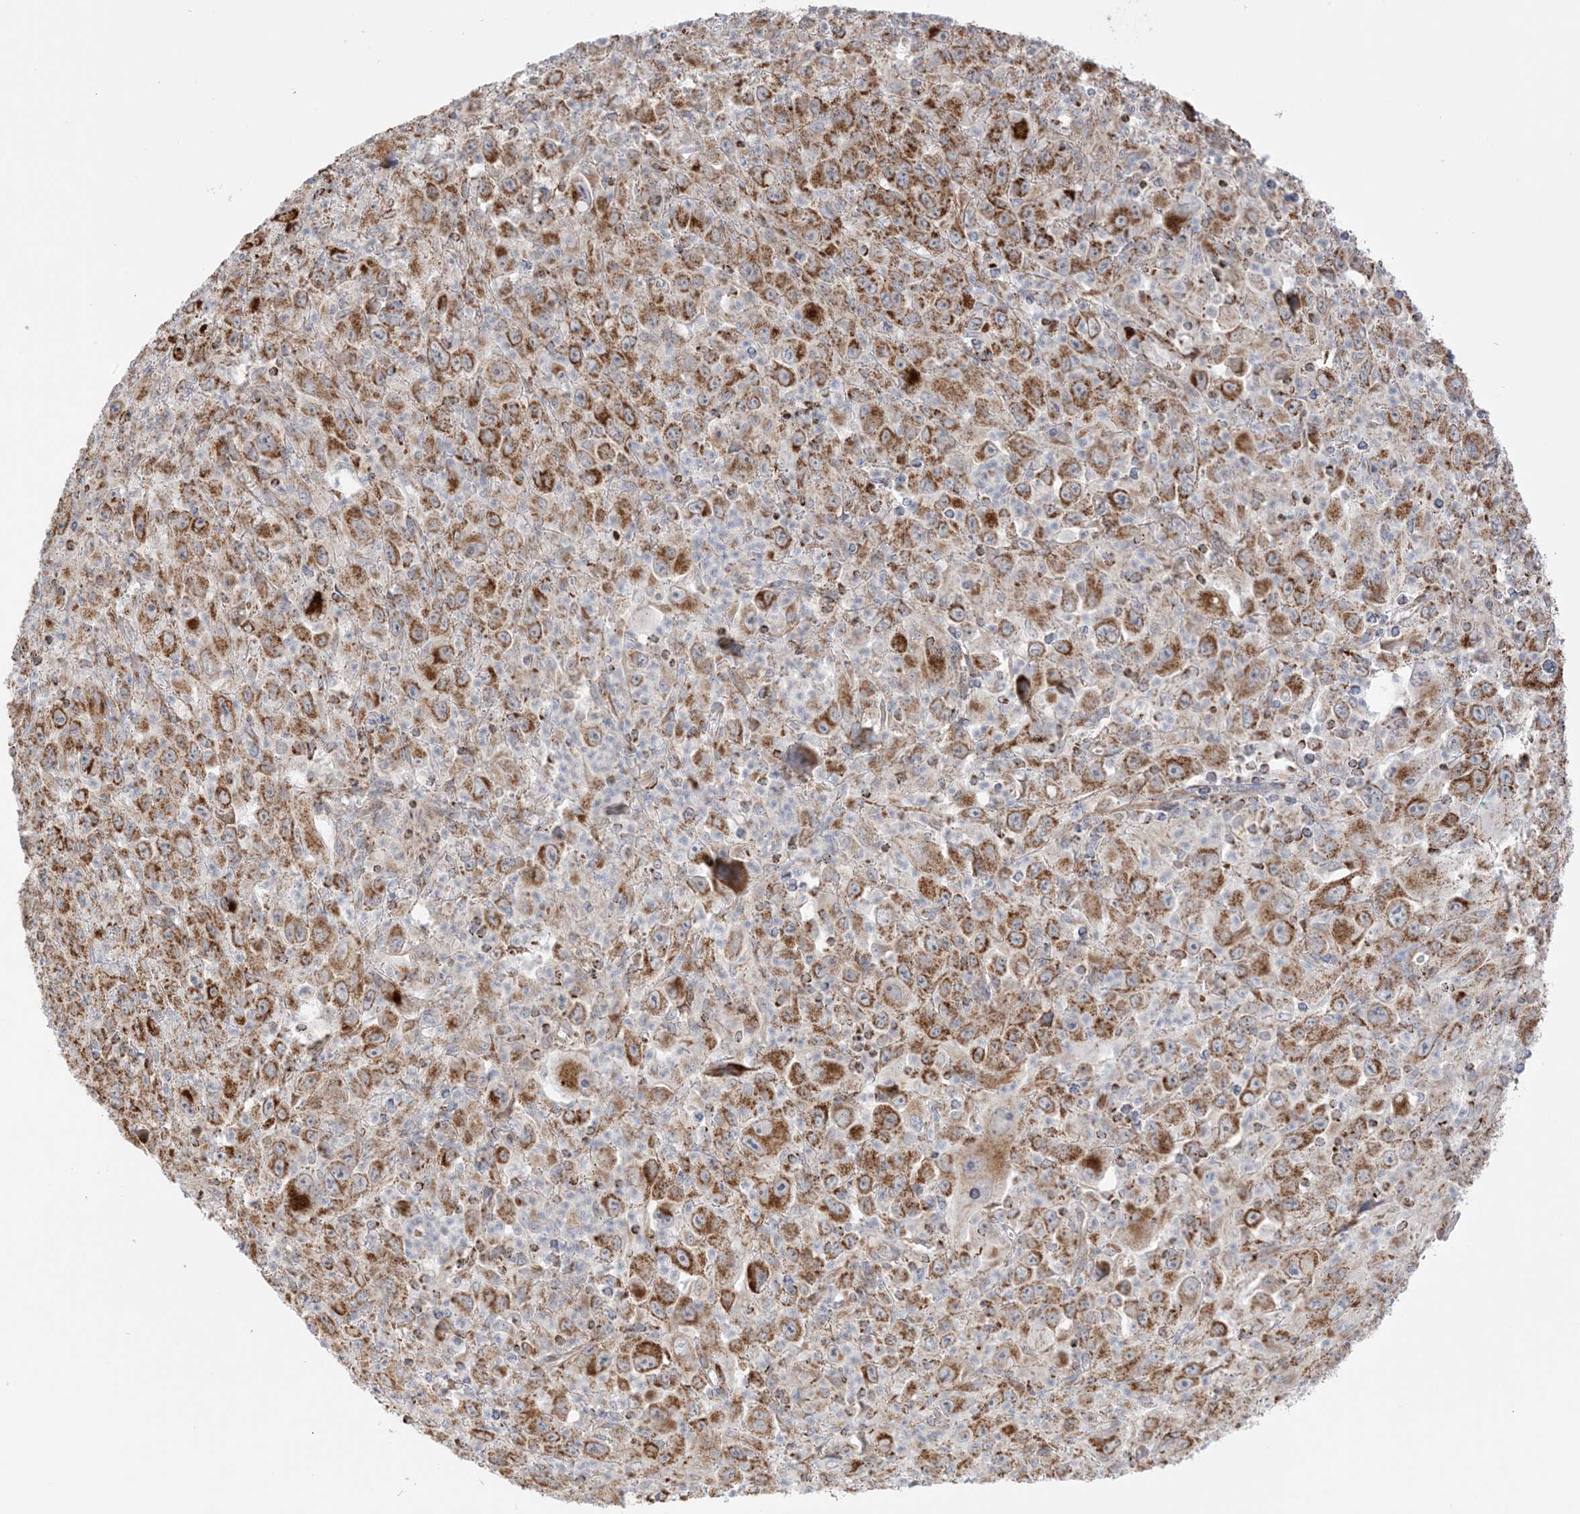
{"staining": {"intensity": "strong", "quantity": ">75%", "location": "cytoplasmic/membranous"}, "tissue": "melanoma", "cell_type": "Tumor cells", "image_type": "cancer", "snomed": [{"axis": "morphology", "description": "Malignant melanoma, Metastatic site"}, {"axis": "topography", "description": "Skin"}], "caption": "Immunohistochemistry (IHC) histopathology image of neoplastic tissue: human malignant melanoma (metastatic site) stained using IHC shows high levels of strong protein expression localized specifically in the cytoplasmic/membranous of tumor cells, appearing as a cytoplasmic/membranous brown color.", "gene": "SLC25A12", "patient": {"sex": "female", "age": 56}}